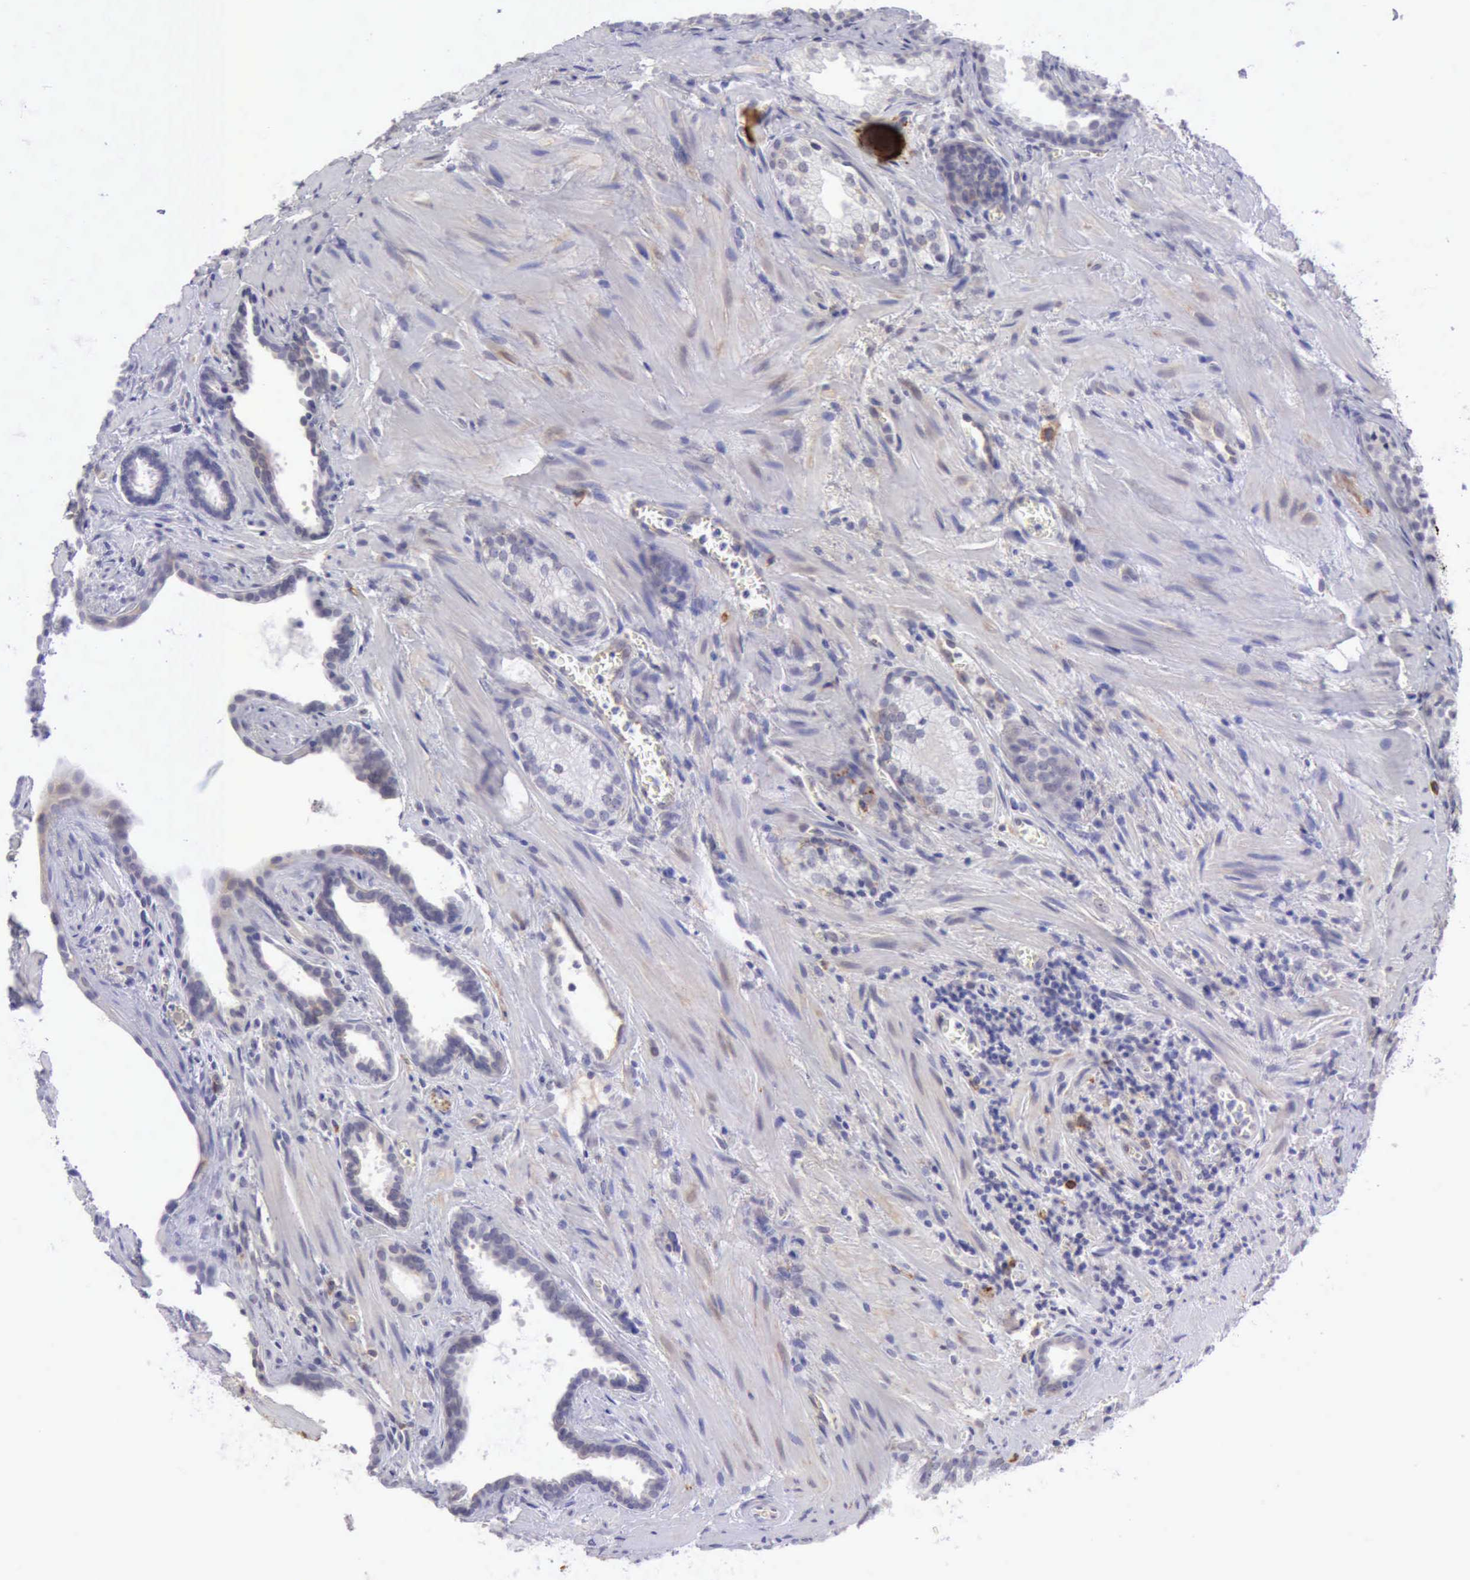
{"staining": {"intensity": "negative", "quantity": "none", "location": "none"}, "tissue": "prostate cancer", "cell_type": "Tumor cells", "image_type": "cancer", "snomed": [{"axis": "morphology", "description": "Adenocarcinoma, Medium grade"}, {"axis": "topography", "description": "Prostate"}], "caption": "Tumor cells are negative for brown protein staining in prostate adenocarcinoma (medium-grade).", "gene": "TFRC", "patient": {"sex": "male", "age": 64}}